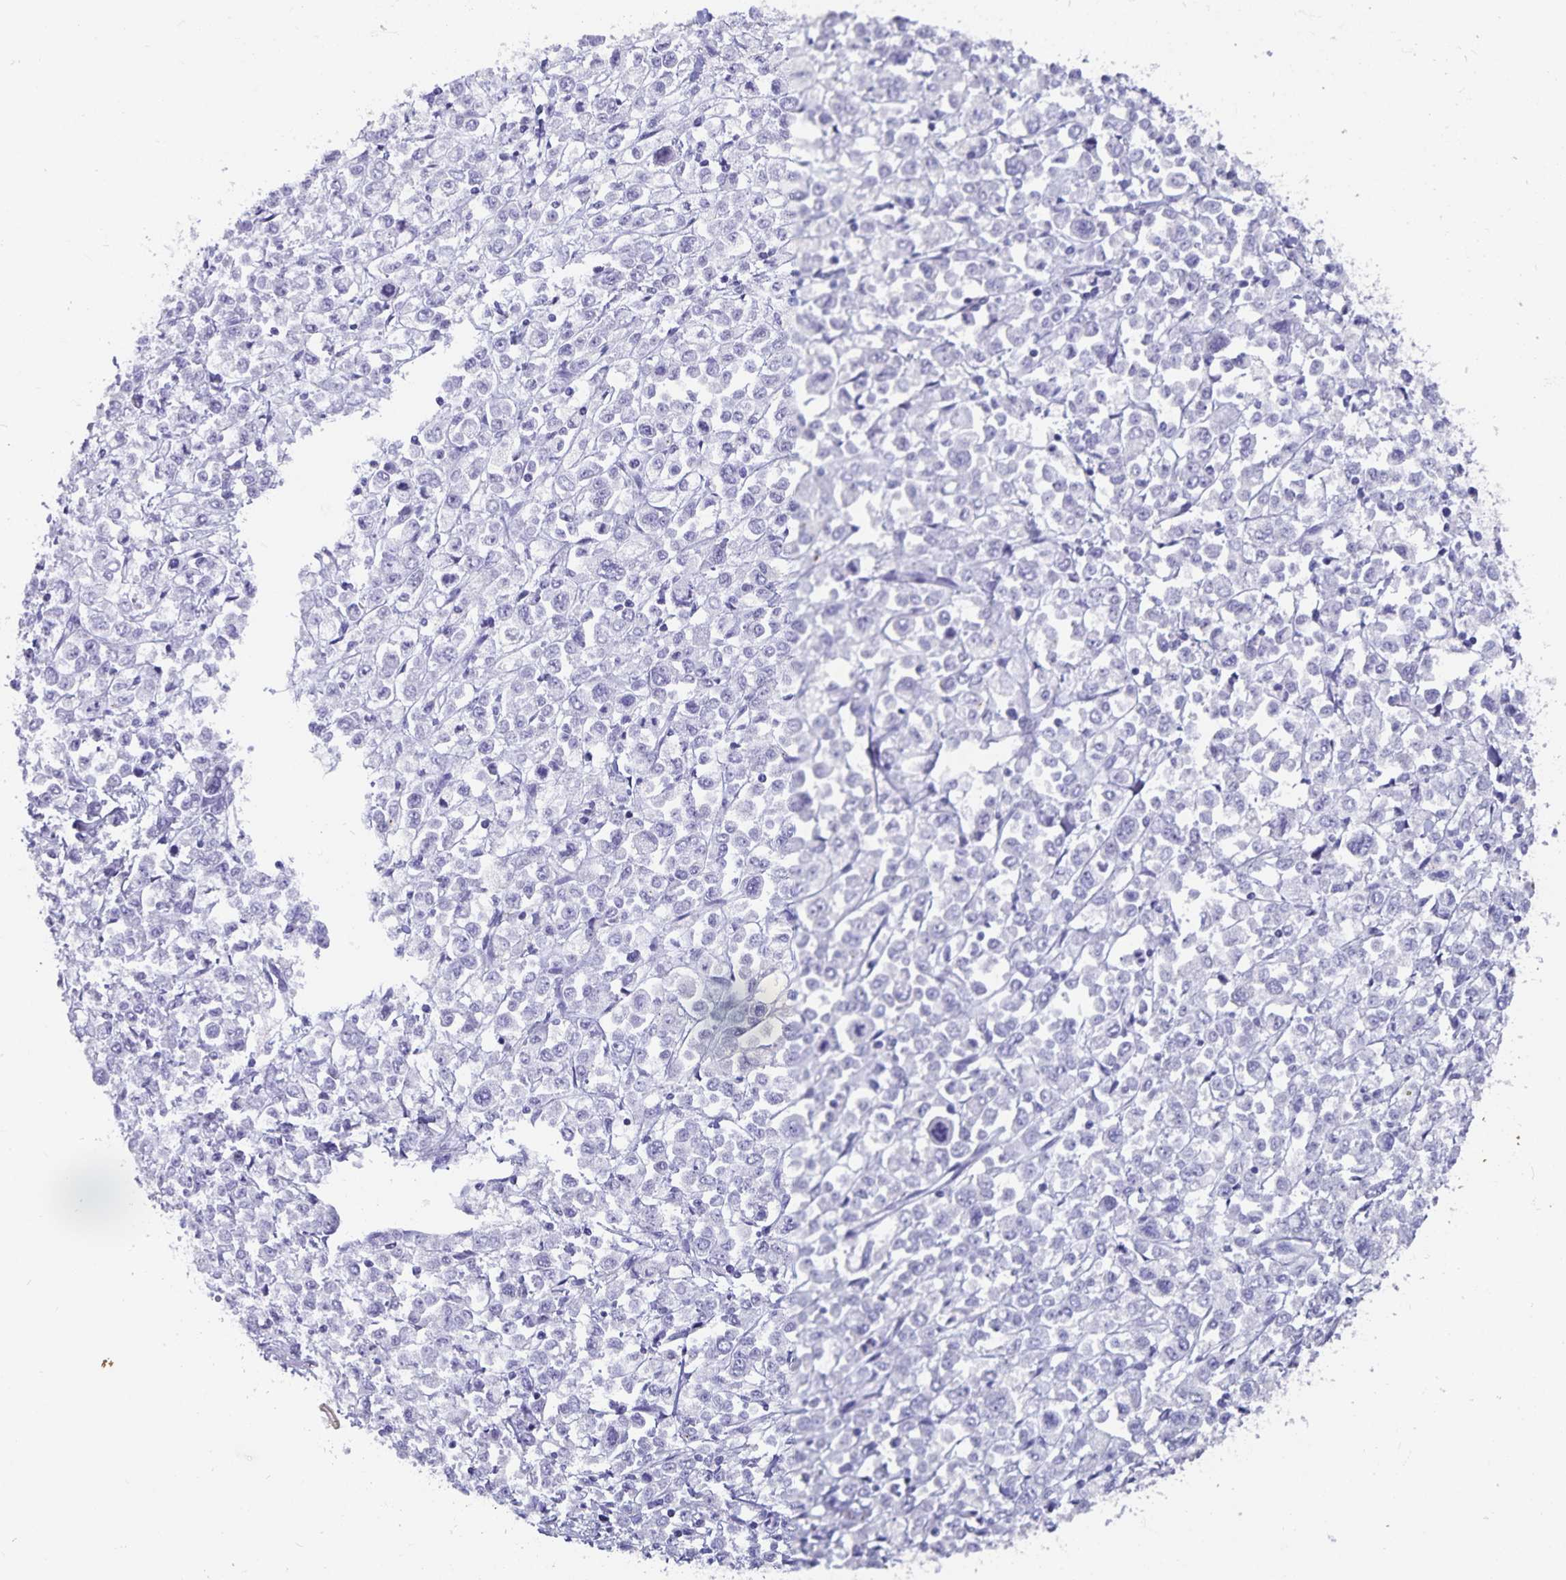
{"staining": {"intensity": "negative", "quantity": "none", "location": "none"}, "tissue": "stomach cancer", "cell_type": "Tumor cells", "image_type": "cancer", "snomed": [{"axis": "morphology", "description": "Adenocarcinoma, NOS"}, {"axis": "topography", "description": "Stomach, upper"}], "caption": "Tumor cells show no significant positivity in stomach cancer (adenocarcinoma).", "gene": "PLAC1", "patient": {"sex": "male", "age": 70}}